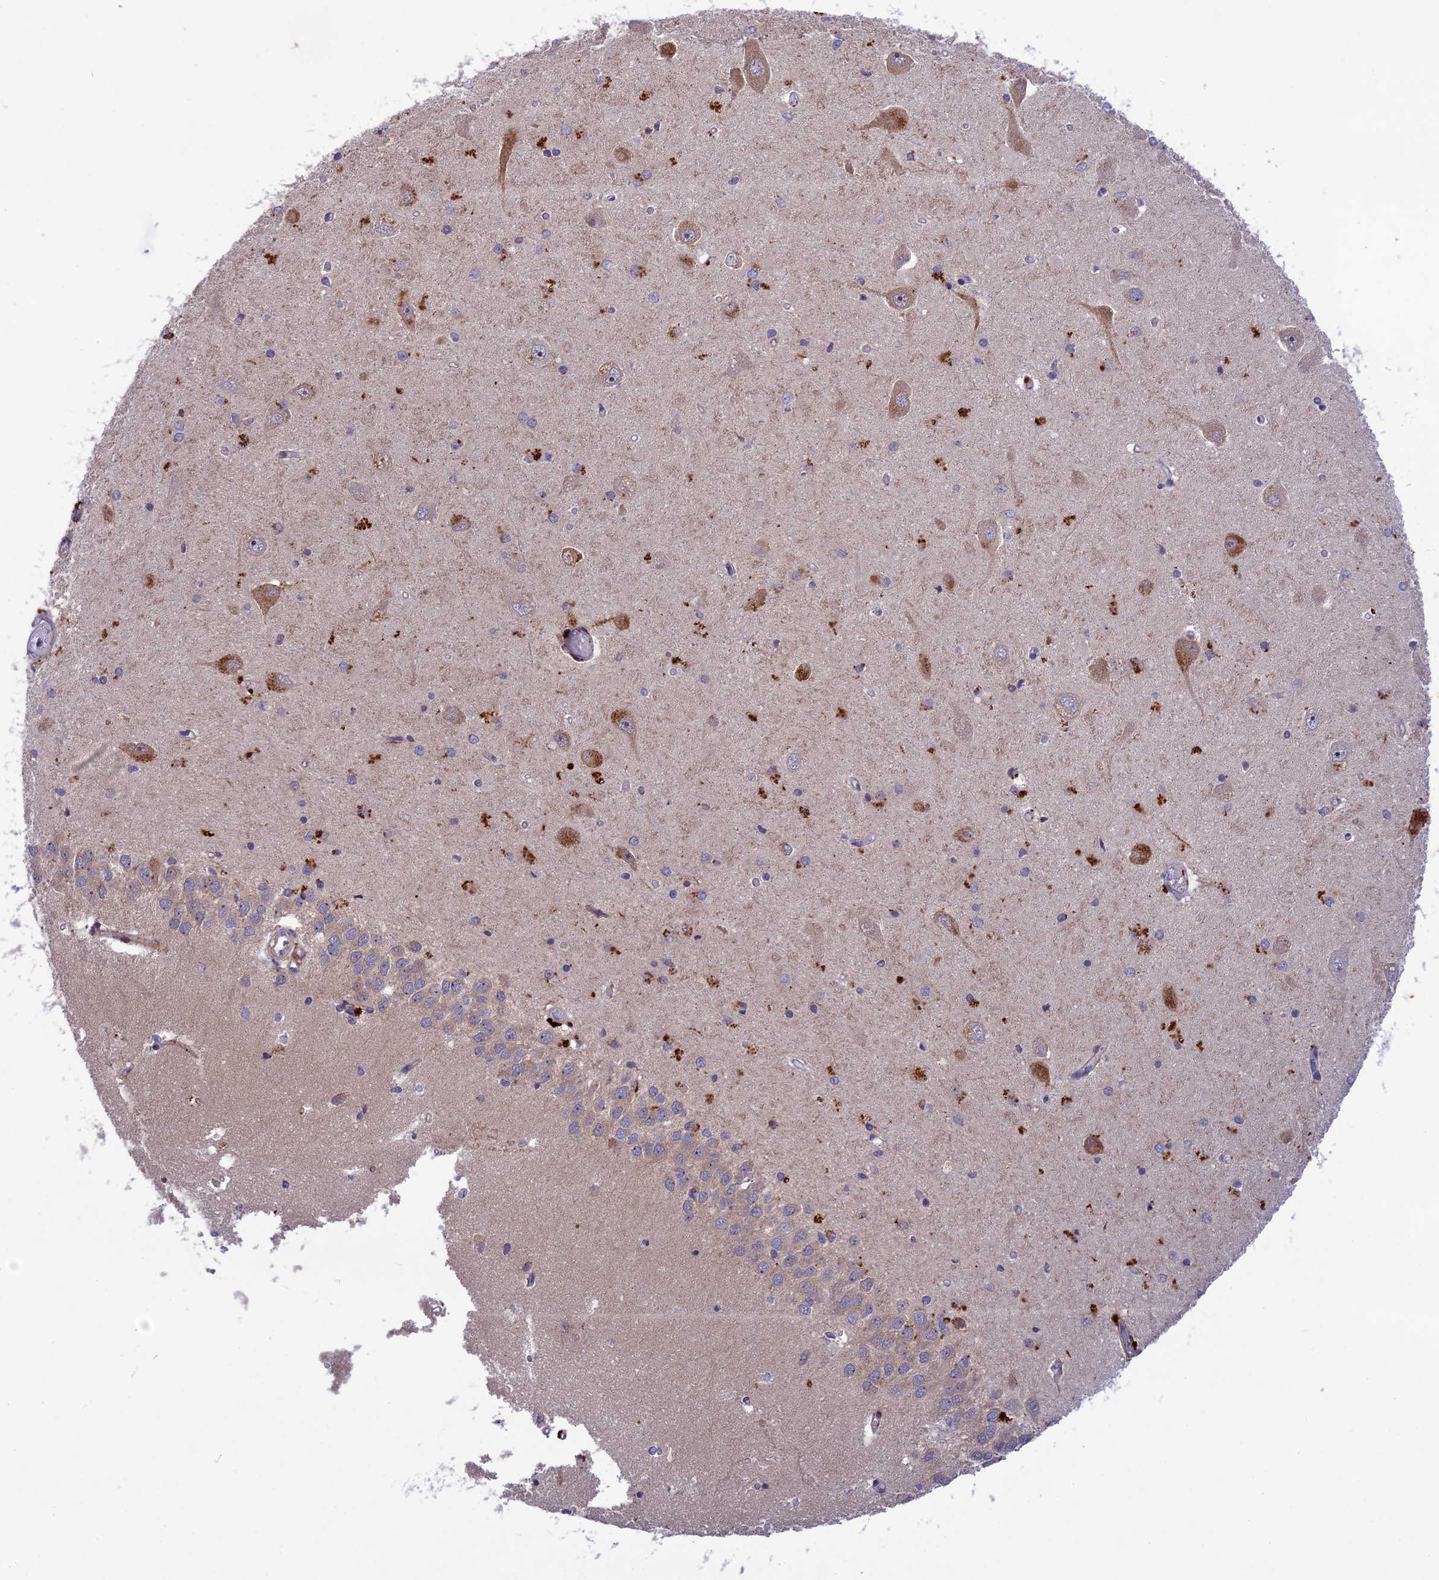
{"staining": {"intensity": "negative", "quantity": "none", "location": "none"}, "tissue": "hippocampus", "cell_type": "Glial cells", "image_type": "normal", "snomed": [{"axis": "morphology", "description": "Normal tissue, NOS"}, {"axis": "topography", "description": "Hippocampus"}], "caption": "The IHC photomicrograph has no significant expression in glial cells of hippocampus.", "gene": "ADO", "patient": {"sex": "male", "age": 45}}